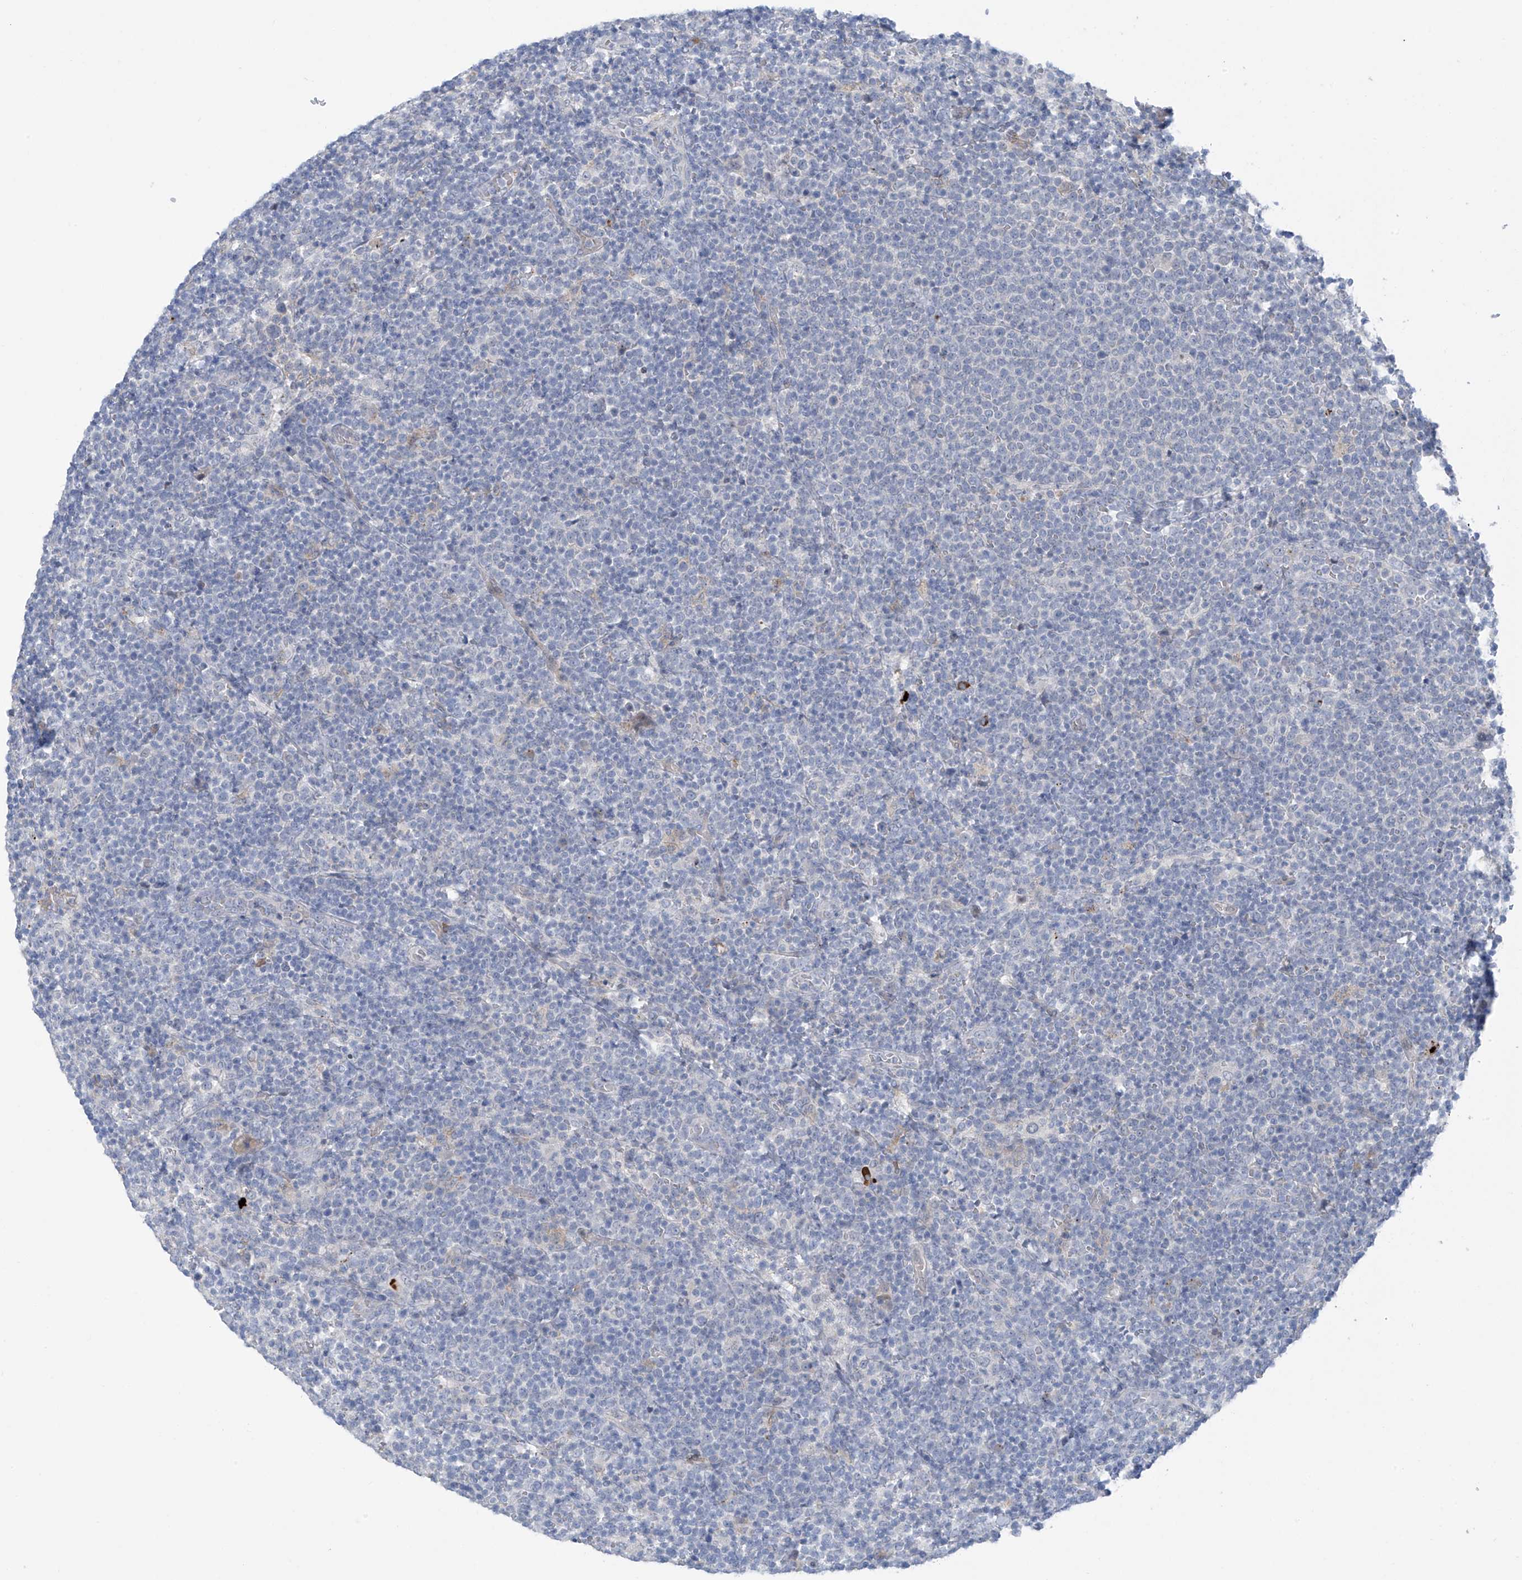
{"staining": {"intensity": "negative", "quantity": "none", "location": "none"}, "tissue": "lymphoma", "cell_type": "Tumor cells", "image_type": "cancer", "snomed": [{"axis": "morphology", "description": "Malignant lymphoma, non-Hodgkin's type, High grade"}, {"axis": "topography", "description": "Lymph node"}], "caption": "Lymphoma was stained to show a protein in brown. There is no significant staining in tumor cells. (DAB (3,3'-diaminobenzidine) IHC, high magnification).", "gene": "ZNF793", "patient": {"sex": "male", "age": 61}}